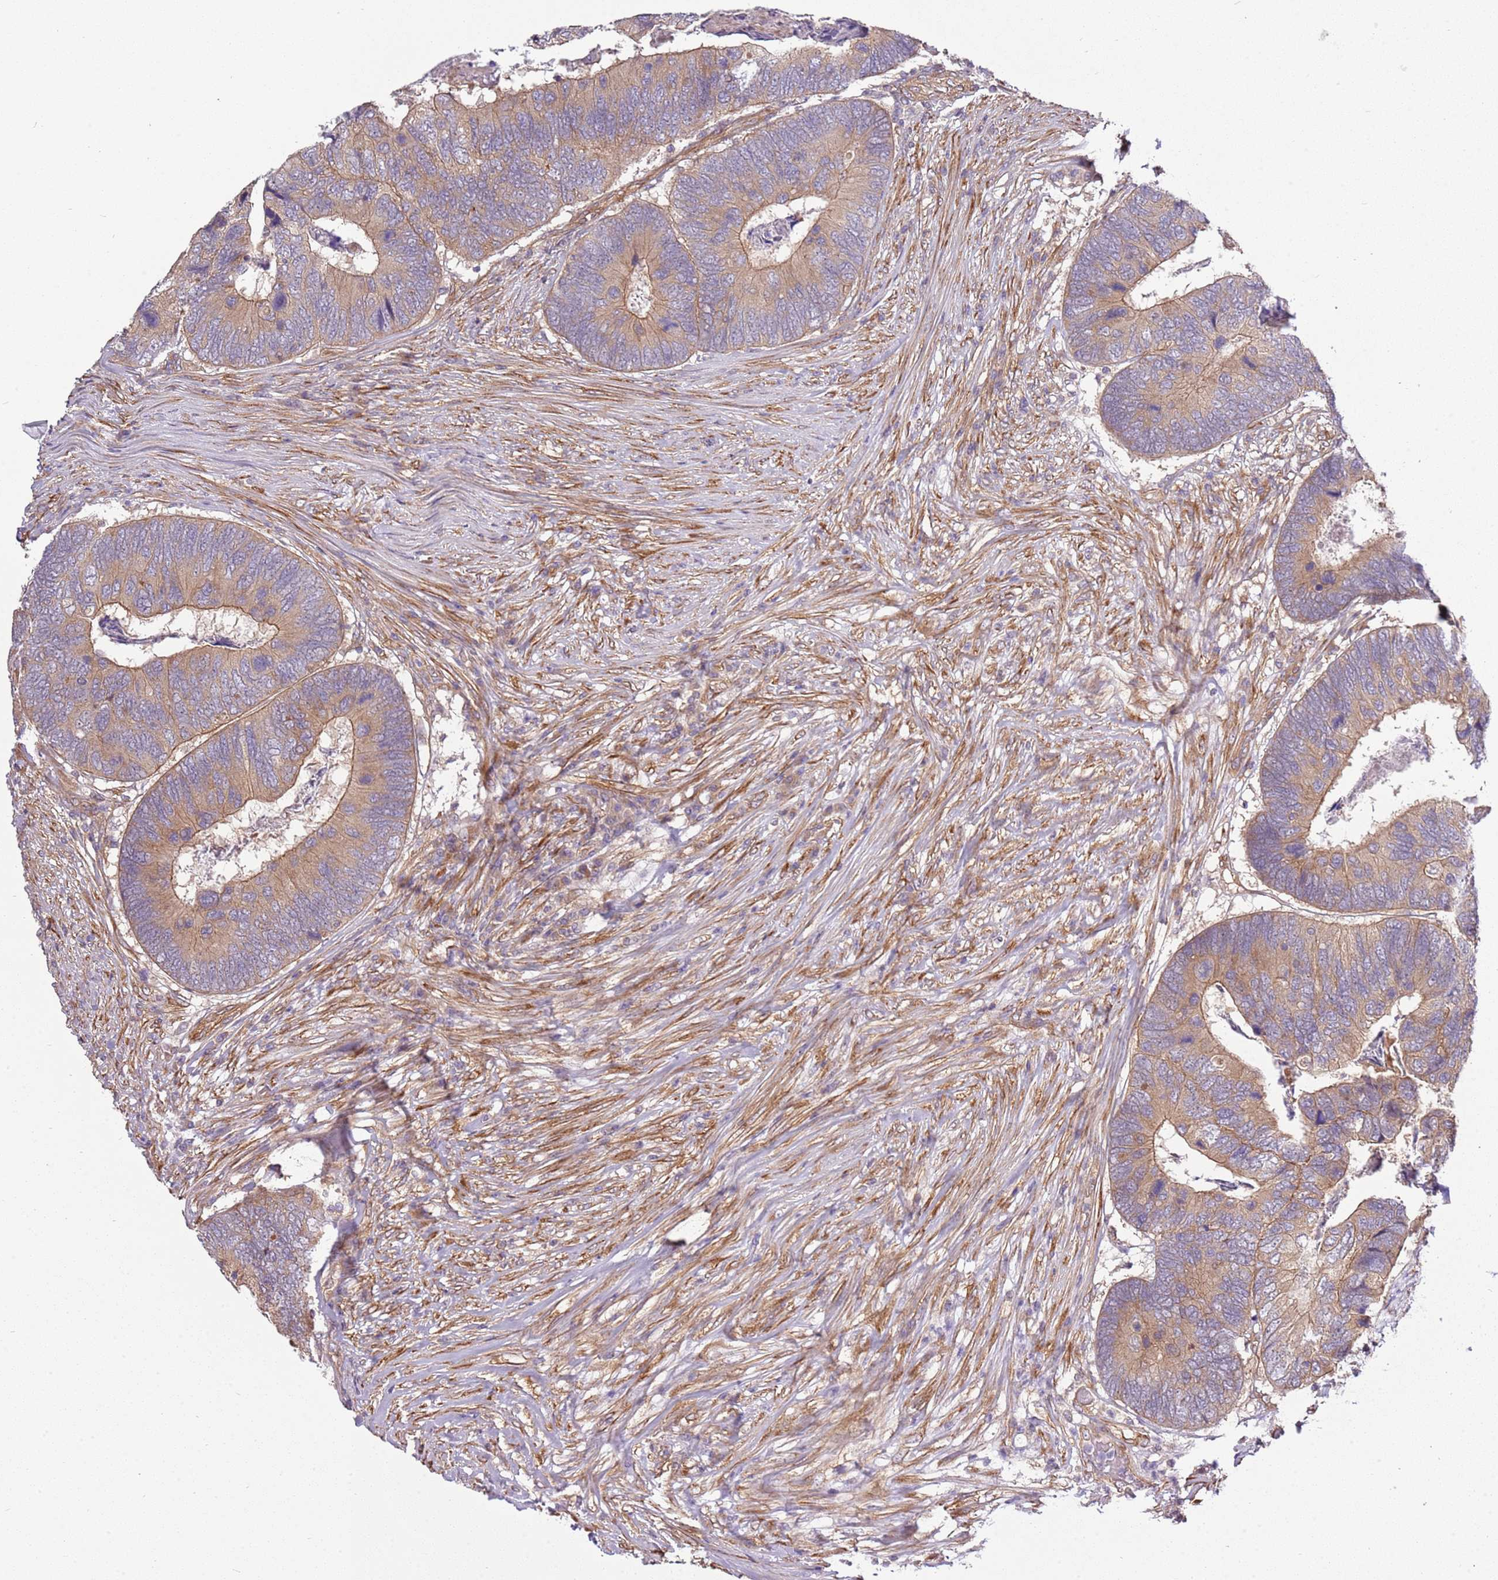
{"staining": {"intensity": "moderate", "quantity": ">75%", "location": "cytoplasmic/membranous"}, "tissue": "colorectal cancer", "cell_type": "Tumor cells", "image_type": "cancer", "snomed": [{"axis": "morphology", "description": "Adenocarcinoma, NOS"}, {"axis": "topography", "description": "Colon"}], "caption": "An IHC photomicrograph of neoplastic tissue is shown. Protein staining in brown shows moderate cytoplasmic/membranous positivity in colorectal cancer within tumor cells. The staining was performed using DAB, with brown indicating positive protein expression. Nuclei are stained blue with hematoxylin.", "gene": "GNL1", "patient": {"sex": "female", "age": 67}}